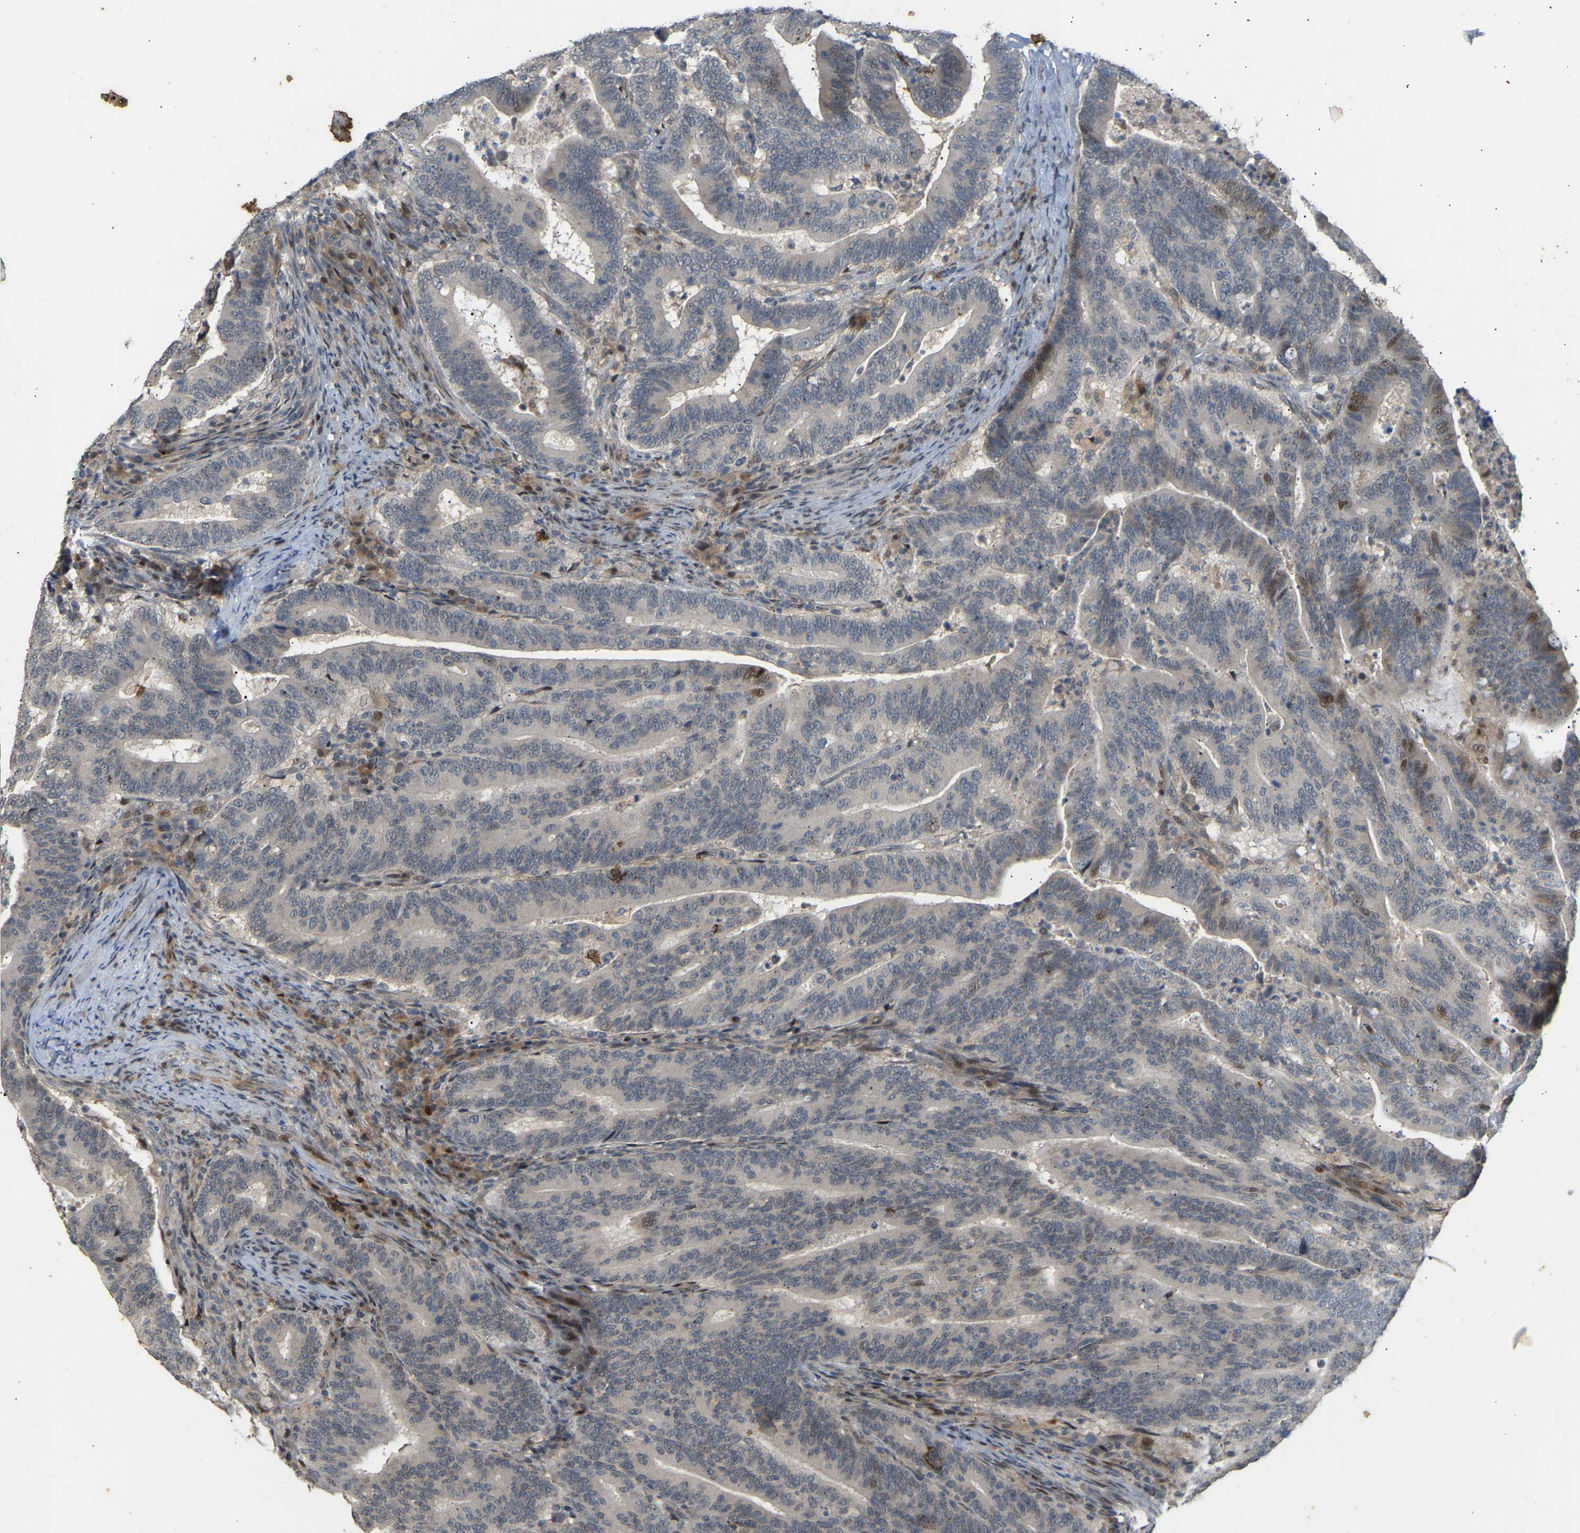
{"staining": {"intensity": "moderate", "quantity": "<25%", "location": "nuclear"}, "tissue": "colorectal cancer", "cell_type": "Tumor cells", "image_type": "cancer", "snomed": [{"axis": "morphology", "description": "Adenocarcinoma, NOS"}, {"axis": "topography", "description": "Colon"}], "caption": "Protein expression by immunohistochemistry shows moderate nuclear staining in approximately <25% of tumor cells in colorectal cancer (adenocarcinoma). (Brightfield microscopy of DAB IHC at high magnification).", "gene": "PTPN4", "patient": {"sex": "female", "age": 66}}